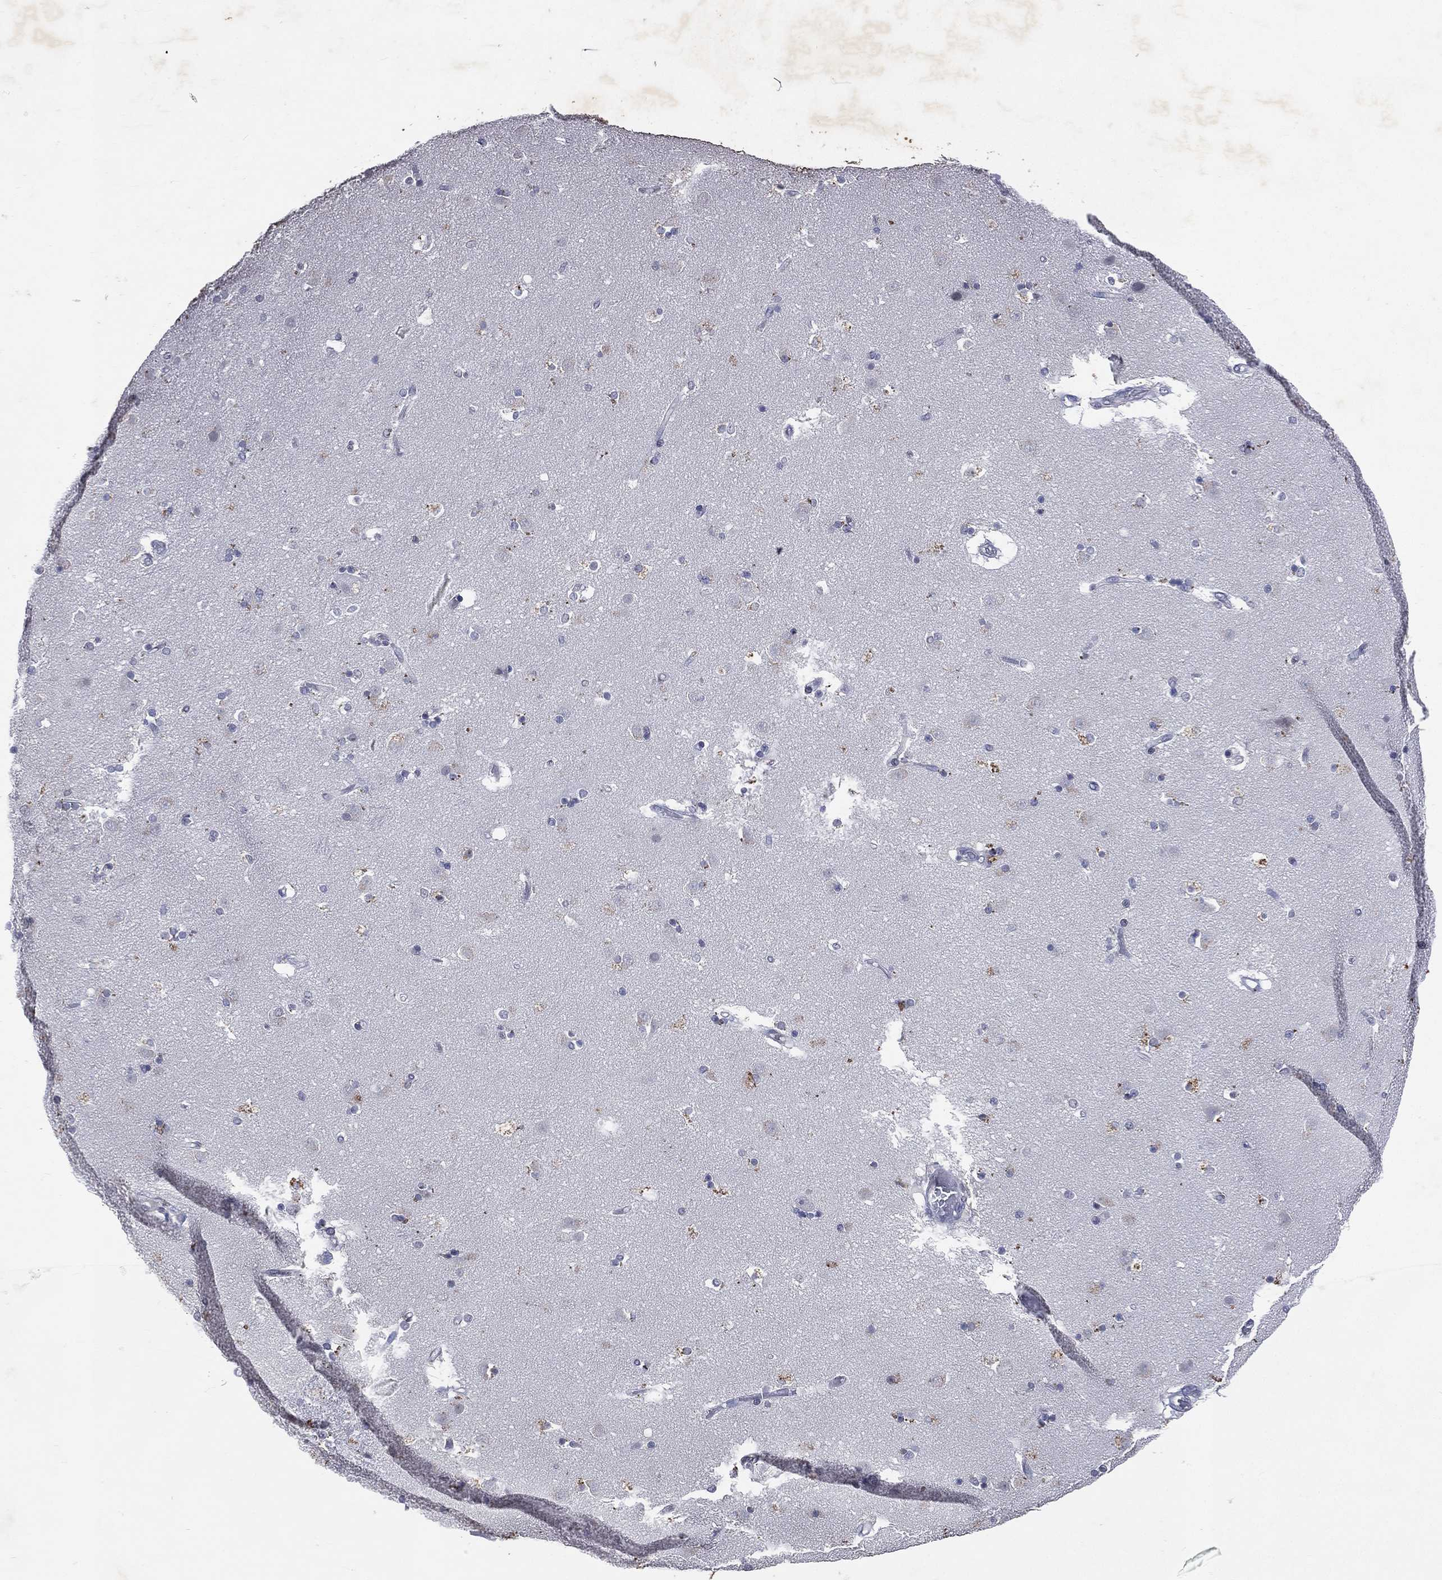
{"staining": {"intensity": "negative", "quantity": "none", "location": "none"}, "tissue": "caudate", "cell_type": "Glial cells", "image_type": "normal", "snomed": [{"axis": "morphology", "description": "Normal tissue, NOS"}, {"axis": "topography", "description": "Lateral ventricle wall"}], "caption": "DAB immunohistochemical staining of normal human caudate shows no significant positivity in glial cells. Brightfield microscopy of immunohistochemistry stained with DAB (brown) and hematoxylin (blue), captured at high magnification.", "gene": "SLC34A2", "patient": {"sex": "male", "age": 51}}